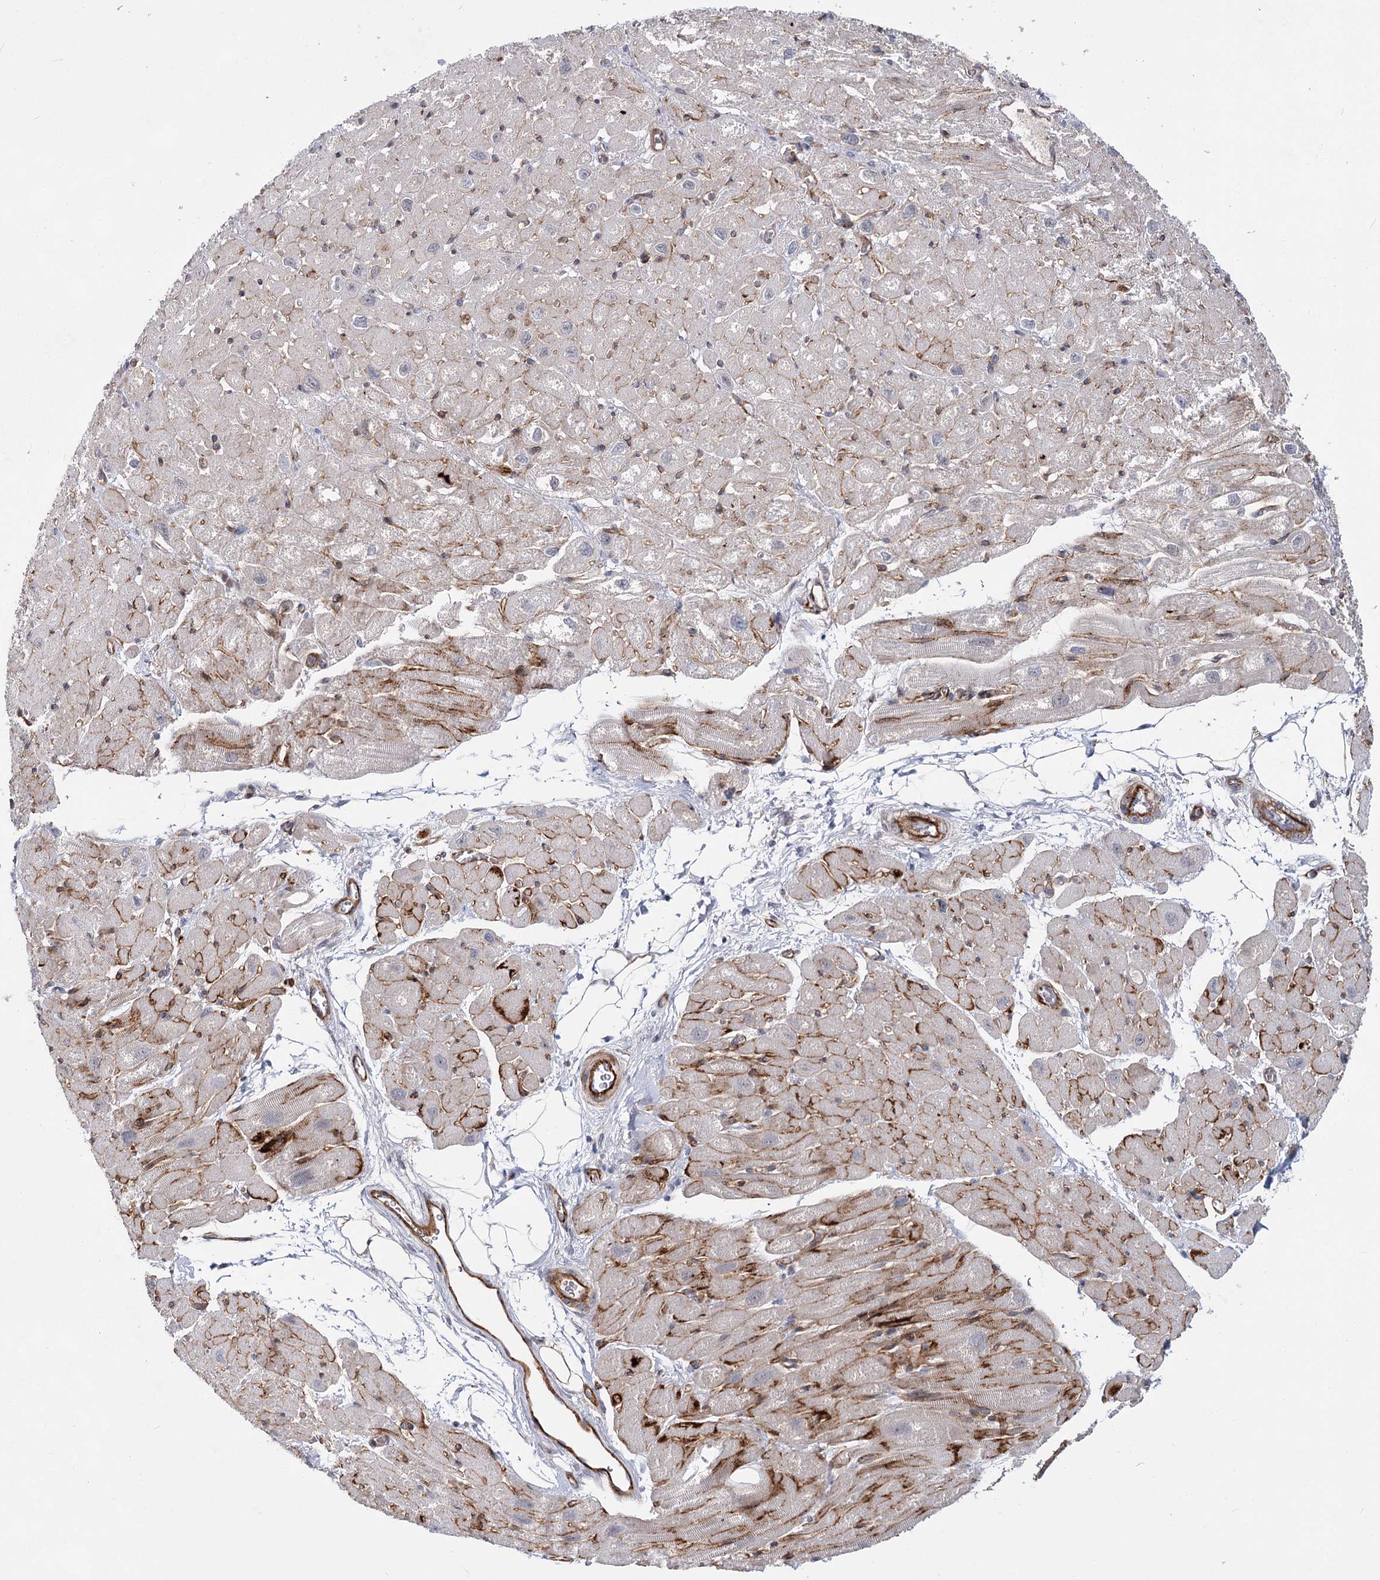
{"staining": {"intensity": "moderate", "quantity": ">75%", "location": "cytoplasmic/membranous"}, "tissue": "heart muscle", "cell_type": "Cardiomyocytes", "image_type": "normal", "snomed": [{"axis": "morphology", "description": "Normal tissue, NOS"}, {"axis": "topography", "description": "Heart"}], "caption": "Immunohistochemistry (IHC) of unremarkable human heart muscle demonstrates medium levels of moderate cytoplasmic/membranous expression in approximately >75% of cardiomyocytes. (brown staining indicates protein expression, while blue staining denotes nuclei).", "gene": "ATL2", "patient": {"sex": "male", "age": 50}}